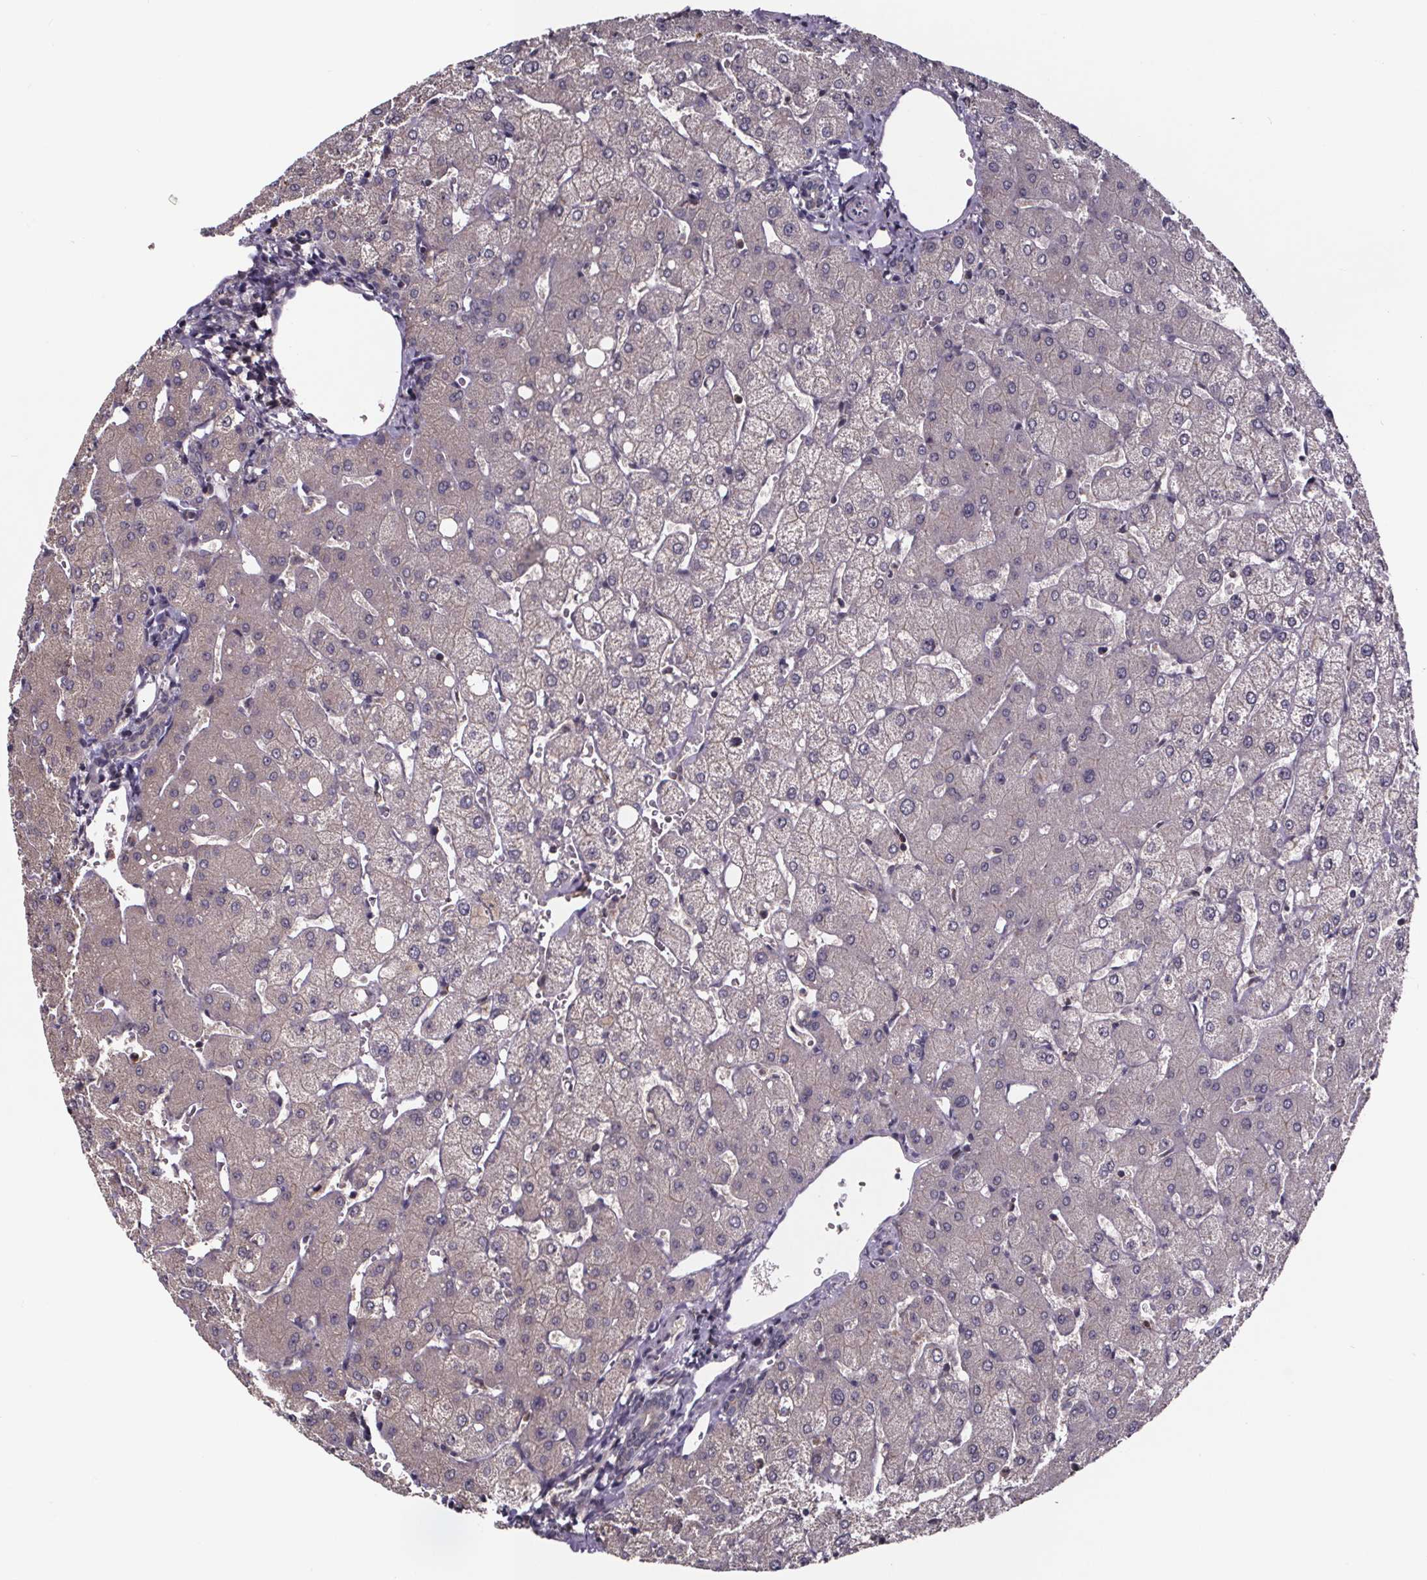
{"staining": {"intensity": "negative", "quantity": "none", "location": "none"}, "tissue": "liver", "cell_type": "Cholangiocytes", "image_type": "normal", "snomed": [{"axis": "morphology", "description": "Normal tissue, NOS"}, {"axis": "topography", "description": "Liver"}], "caption": "An immunohistochemistry image of benign liver is shown. There is no staining in cholangiocytes of liver. The staining was performed using DAB to visualize the protein expression in brown, while the nuclei were stained in blue with hematoxylin (Magnification: 20x).", "gene": "SMIM1", "patient": {"sex": "female", "age": 54}}